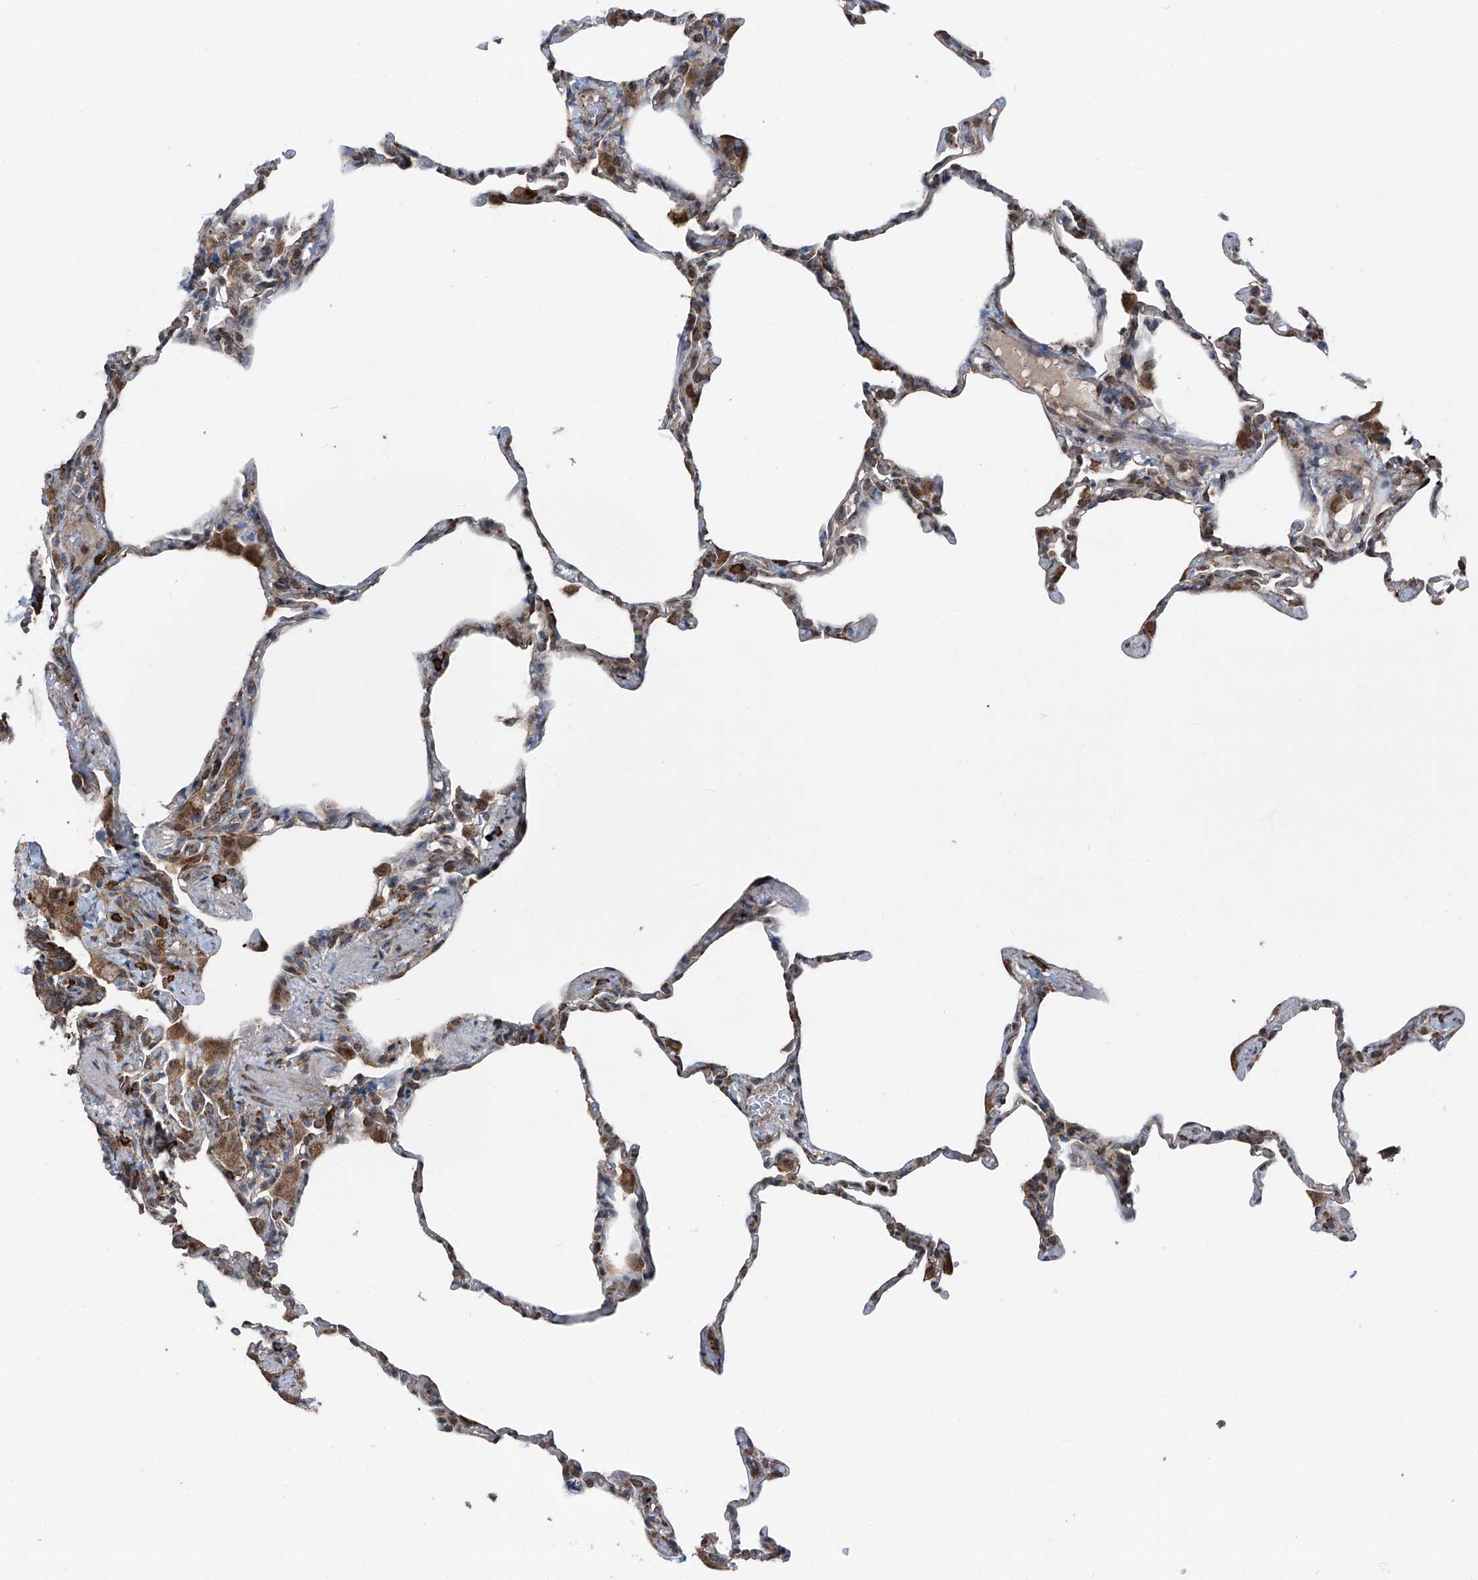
{"staining": {"intensity": "moderate", "quantity": "25%-75%", "location": "cytoplasmic/membranous"}, "tissue": "lung", "cell_type": "Alveolar cells", "image_type": "normal", "snomed": [{"axis": "morphology", "description": "Normal tissue, NOS"}, {"axis": "topography", "description": "Lung"}], "caption": "Lung stained with DAB immunohistochemistry displays medium levels of moderate cytoplasmic/membranous positivity in approximately 25%-75% of alveolar cells. Nuclei are stained in blue.", "gene": "LIMK1", "patient": {"sex": "male", "age": 20}}